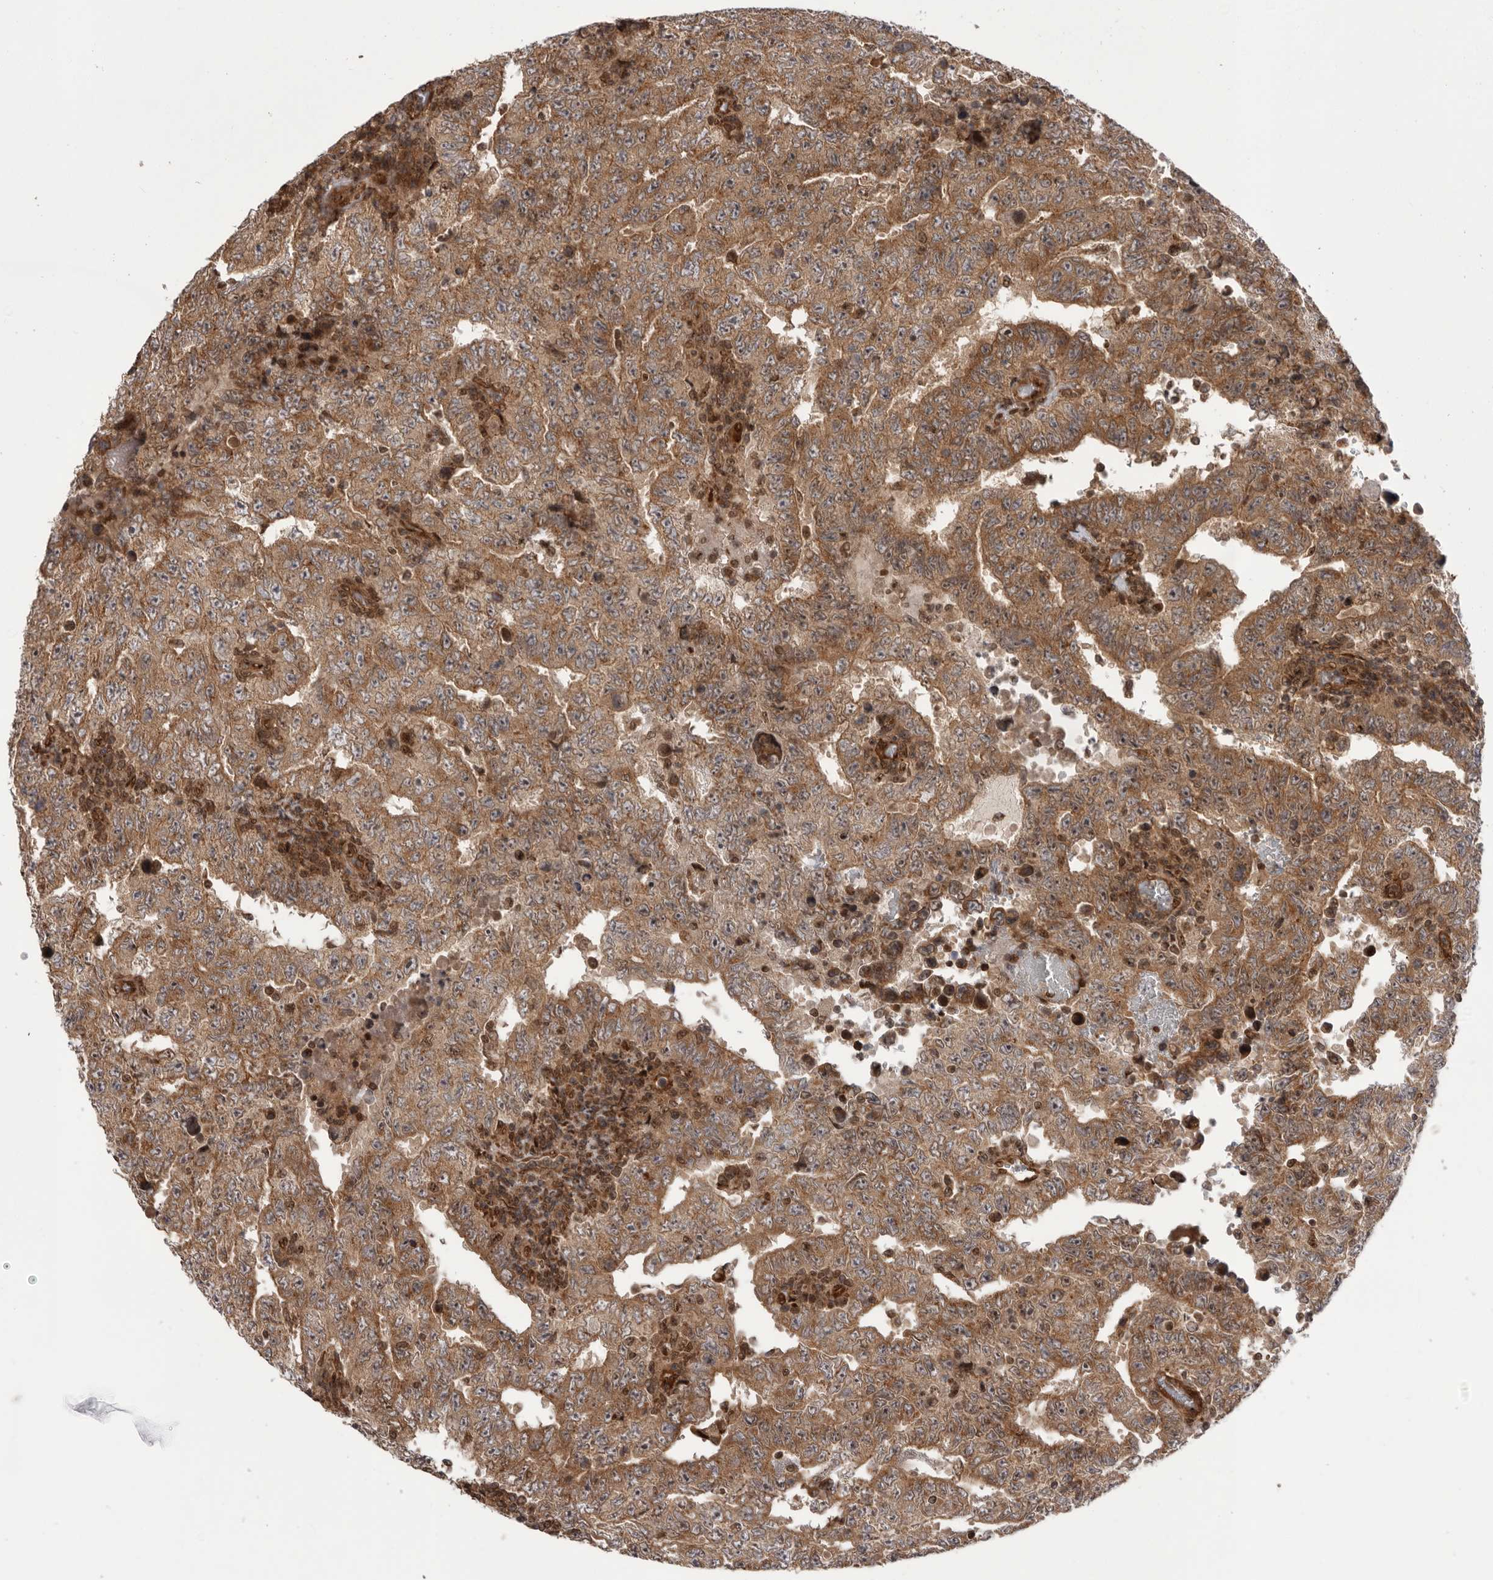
{"staining": {"intensity": "moderate", "quantity": ">75%", "location": "cytoplasmic/membranous,nuclear"}, "tissue": "testis cancer", "cell_type": "Tumor cells", "image_type": "cancer", "snomed": [{"axis": "morphology", "description": "Carcinoma, Embryonal, NOS"}, {"axis": "topography", "description": "Testis"}], "caption": "A micrograph of human testis embryonal carcinoma stained for a protein demonstrates moderate cytoplasmic/membranous and nuclear brown staining in tumor cells.", "gene": "DHDDS", "patient": {"sex": "male", "age": 26}}